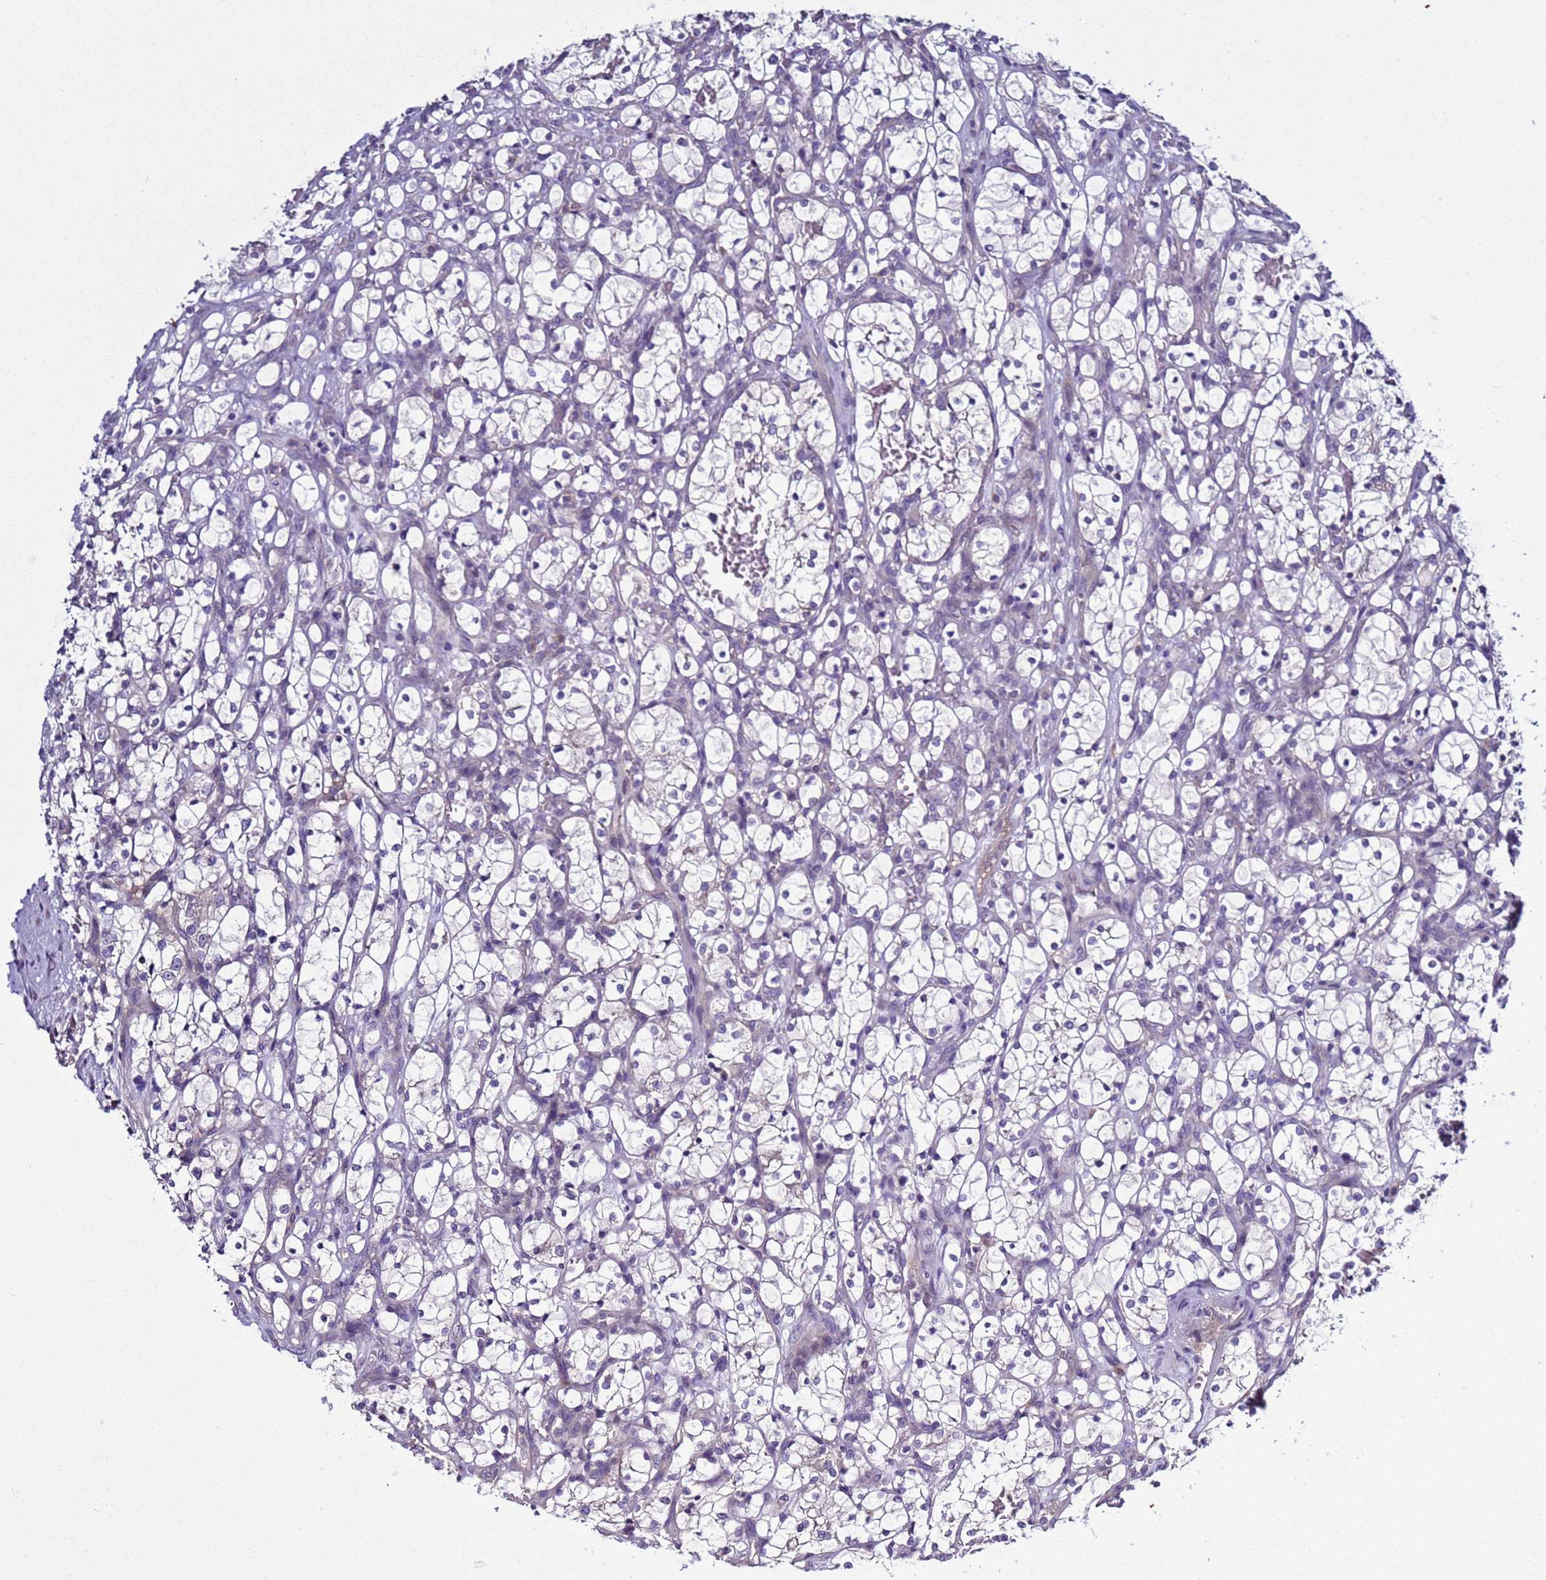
{"staining": {"intensity": "negative", "quantity": "none", "location": "none"}, "tissue": "renal cancer", "cell_type": "Tumor cells", "image_type": "cancer", "snomed": [{"axis": "morphology", "description": "Adenocarcinoma, NOS"}, {"axis": "topography", "description": "Kidney"}], "caption": "DAB (3,3'-diaminobenzidine) immunohistochemical staining of human renal cancer demonstrates no significant expression in tumor cells.", "gene": "RABL2B", "patient": {"sex": "female", "age": 69}}